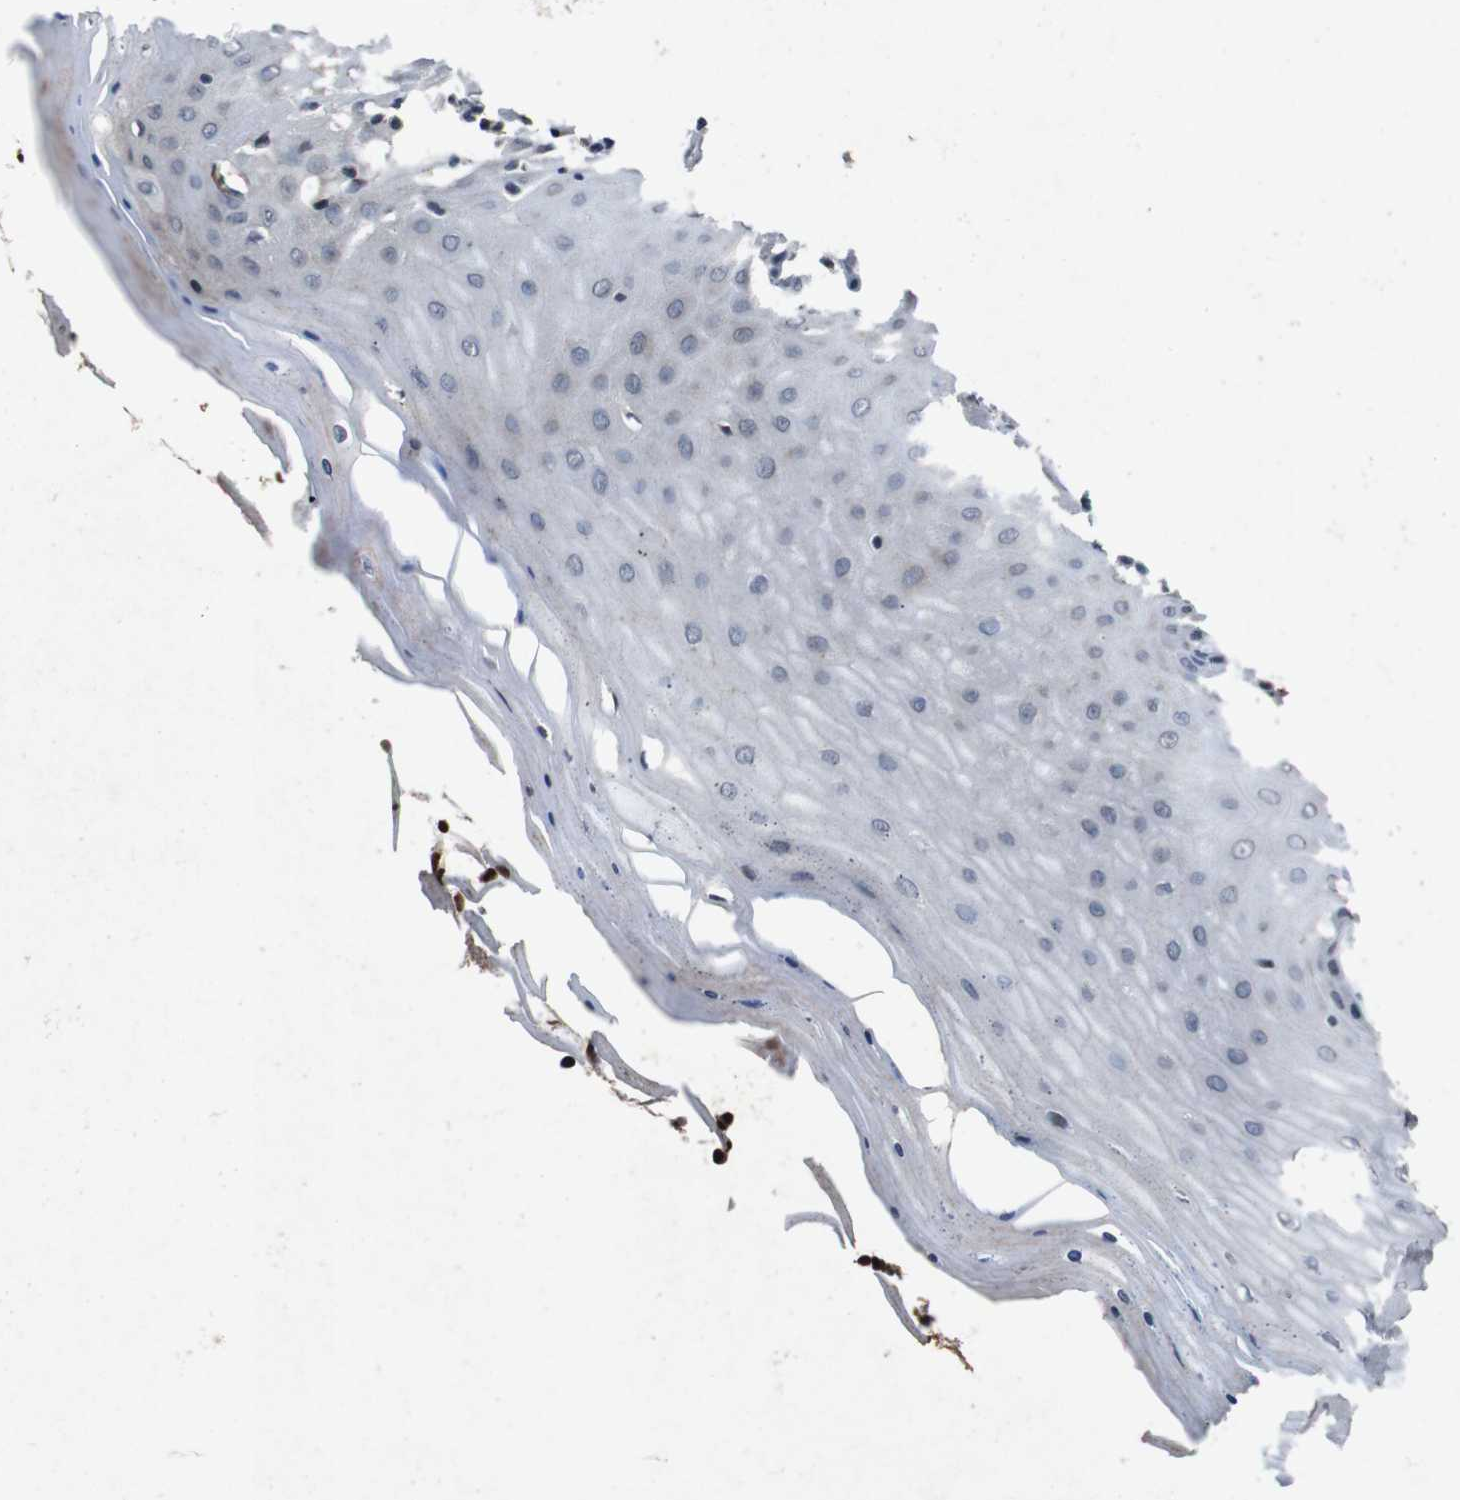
{"staining": {"intensity": "weak", "quantity": "<25%", "location": "cytoplasmic/membranous"}, "tissue": "cervix", "cell_type": "Squamous epithelial cells", "image_type": "normal", "snomed": [{"axis": "morphology", "description": "Normal tissue, NOS"}, {"axis": "topography", "description": "Cervix"}], "caption": "Protein analysis of unremarkable cervix reveals no significant expression in squamous epithelial cells.", "gene": "AKT3", "patient": {"sex": "female", "age": 55}}